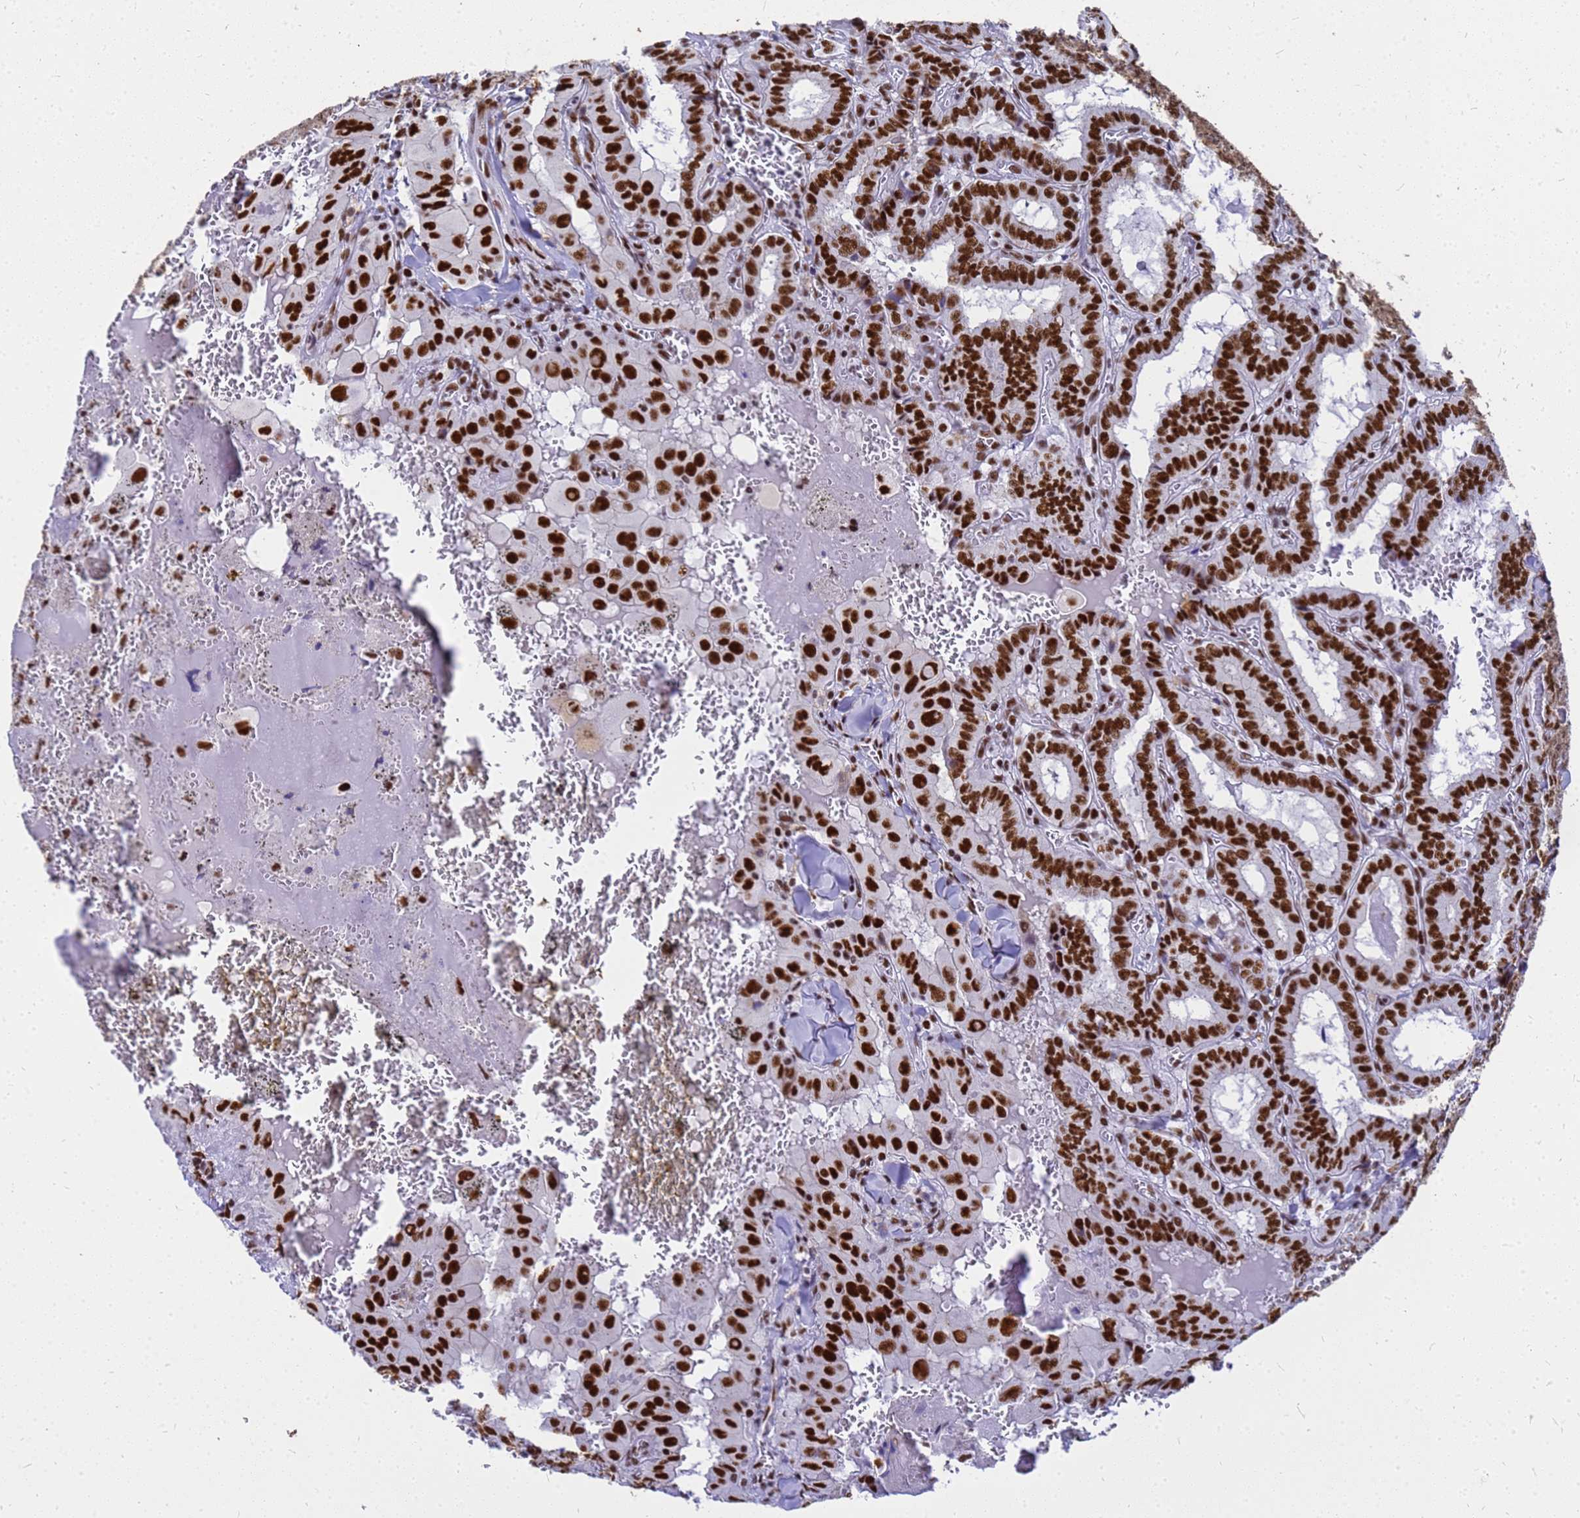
{"staining": {"intensity": "strong", "quantity": ">75%", "location": "nuclear"}, "tissue": "thyroid cancer", "cell_type": "Tumor cells", "image_type": "cancer", "snomed": [{"axis": "morphology", "description": "Papillary adenocarcinoma, NOS"}, {"axis": "topography", "description": "Thyroid gland"}], "caption": "A brown stain shows strong nuclear expression of a protein in human thyroid cancer tumor cells.", "gene": "SART3", "patient": {"sex": "female", "age": 72}}